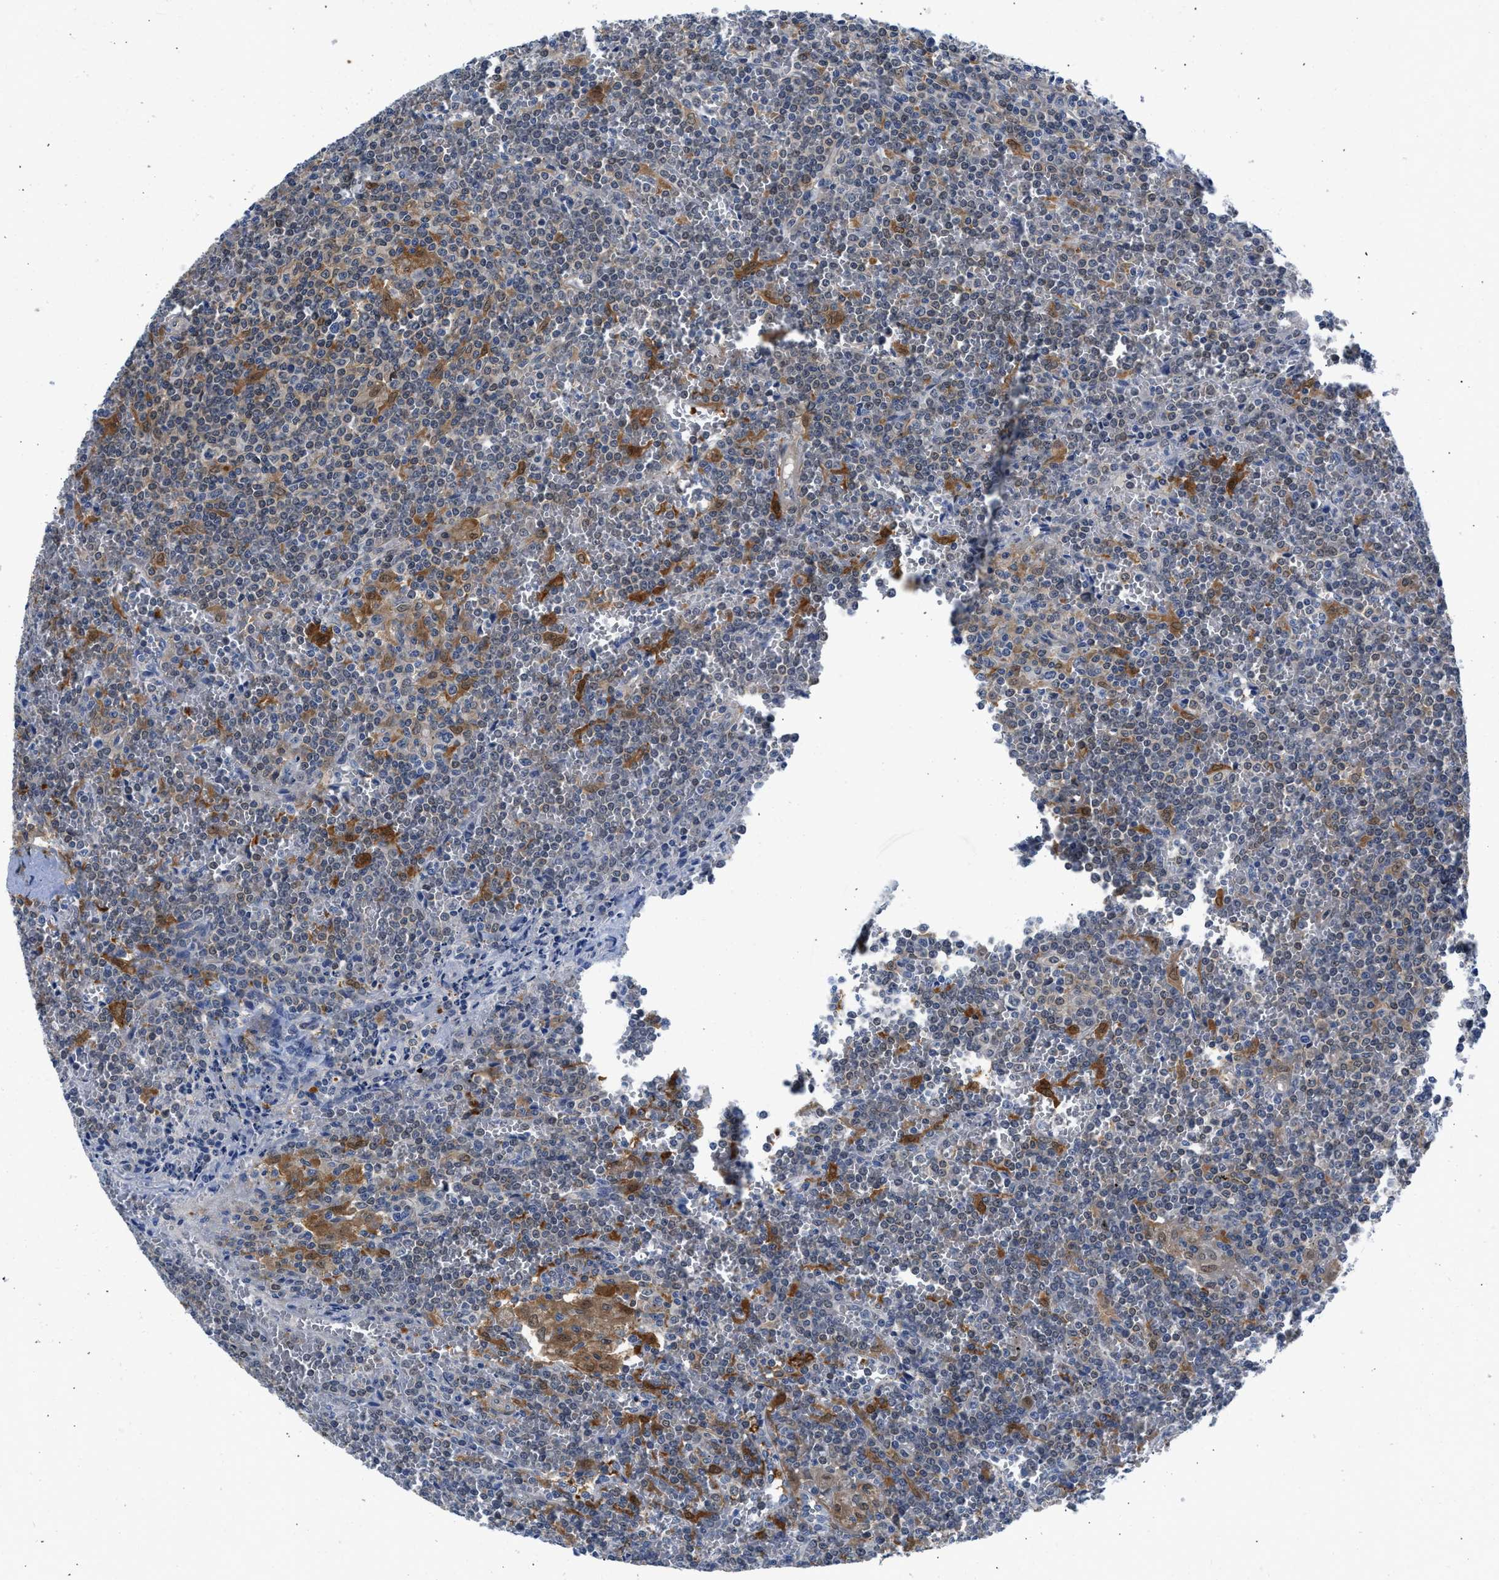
{"staining": {"intensity": "weak", "quantity": "25%-75%", "location": "cytoplasmic/membranous,nuclear"}, "tissue": "lymphoma", "cell_type": "Tumor cells", "image_type": "cancer", "snomed": [{"axis": "morphology", "description": "Malignant lymphoma, non-Hodgkin's type, Low grade"}, {"axis": "topography", "description": "Spleen"}], "caption": "IHC of malignant lymphoma, non-Hodgkin's type (low-grade) reveals low levels of weak cytoplasmic/membranous and nuclear positivity in approximately 25%-75% of tumor cells.", "gene": "CBR1", "patient": {"sex": "female", "age": 19}}